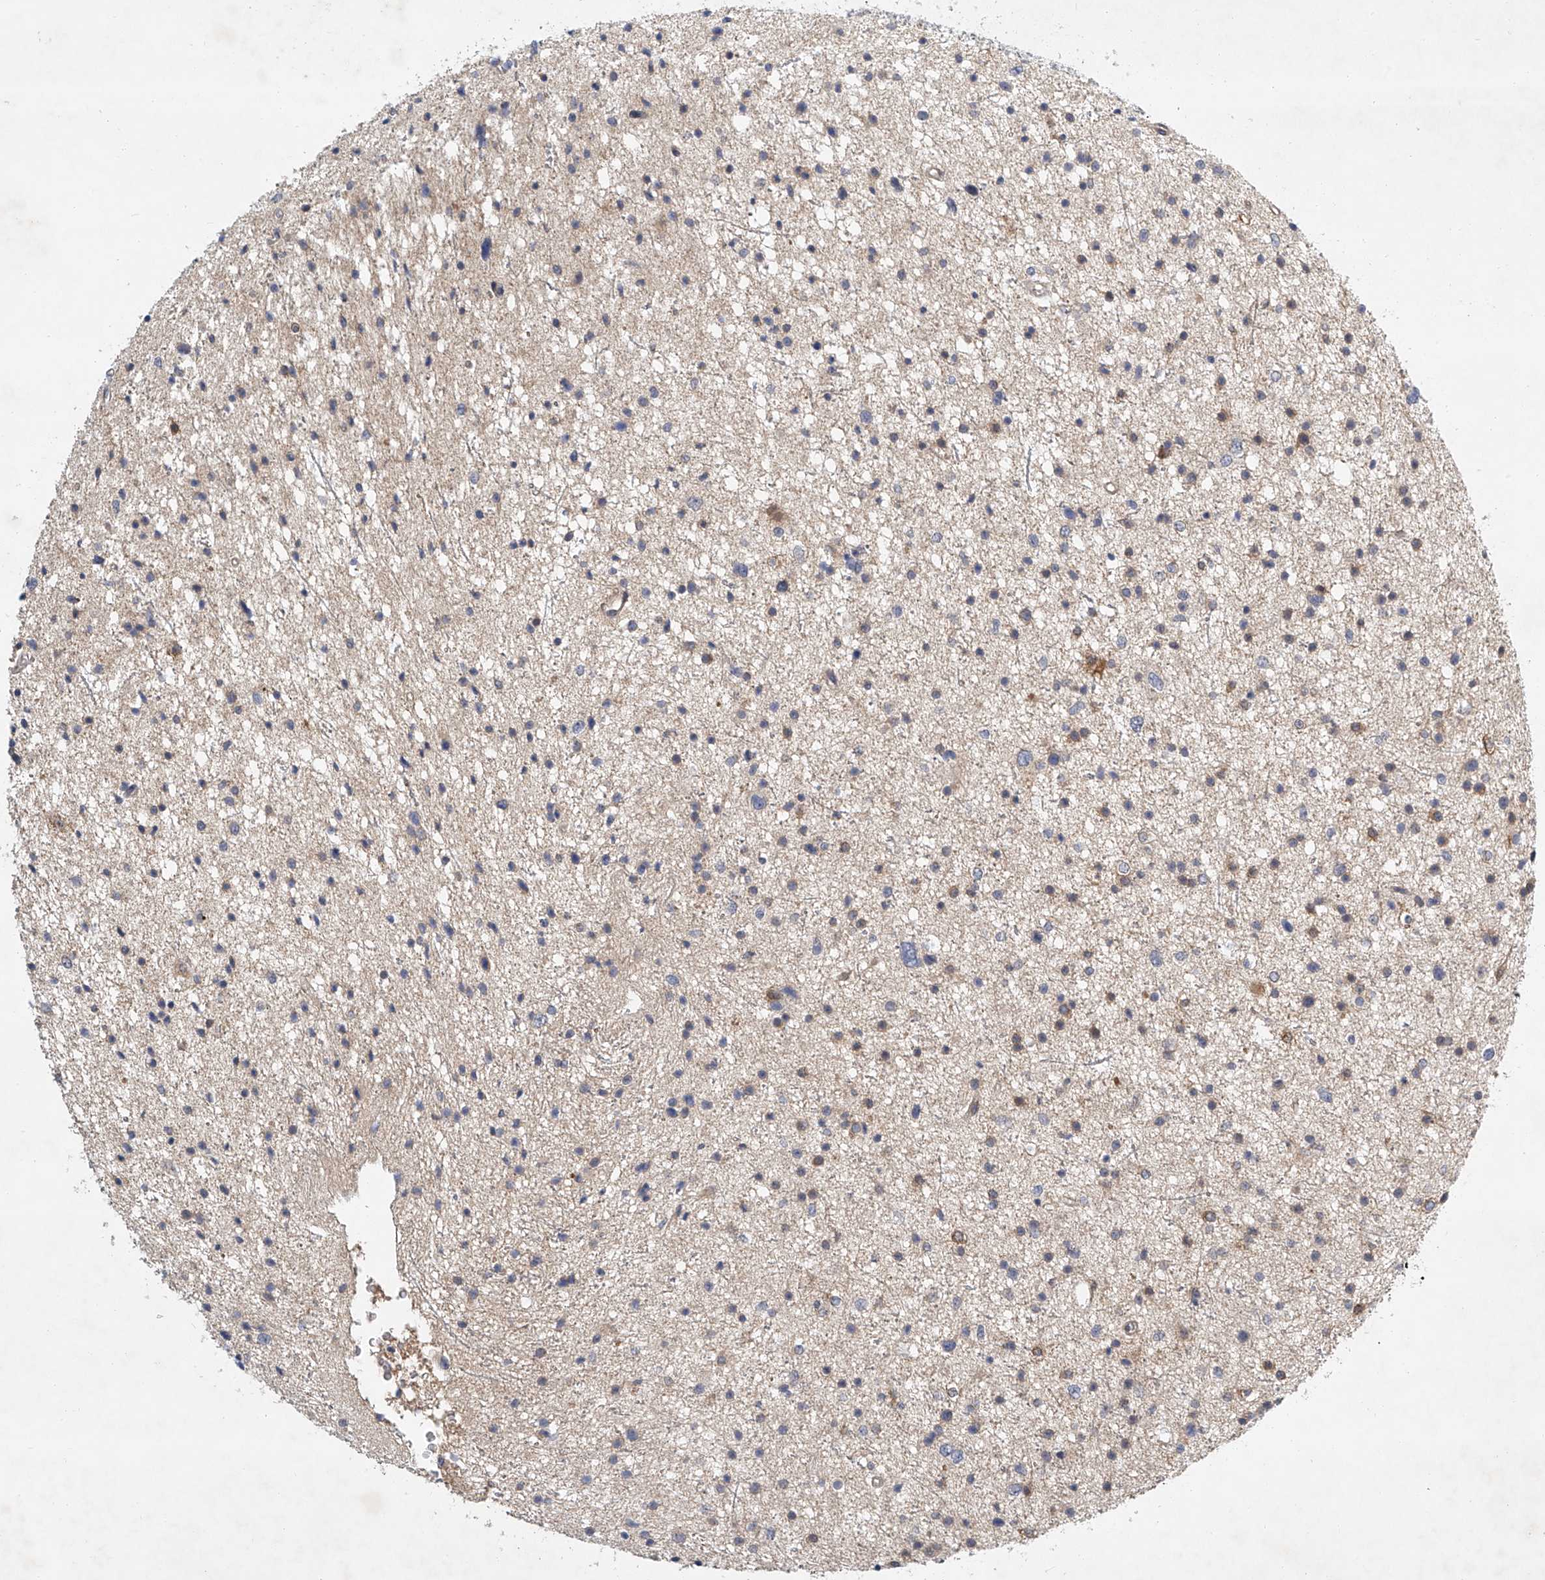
{"staining": {"intensity": "negative", "quantity": "none", "location": "none"}, "tissue": "glioma", "cell_type": "Tumor cells", "image_type": "cancer", "snomed": [{"axis": "morphology", "description": "Glioma, malignant, Low grade"}, {"axis": "topography", "description": "Brain"}], "caption": "There is no significant staining in tumor cells of glioma.", "gene": "CARMIL1", "patient": {"sex": "female", "age": 37}}